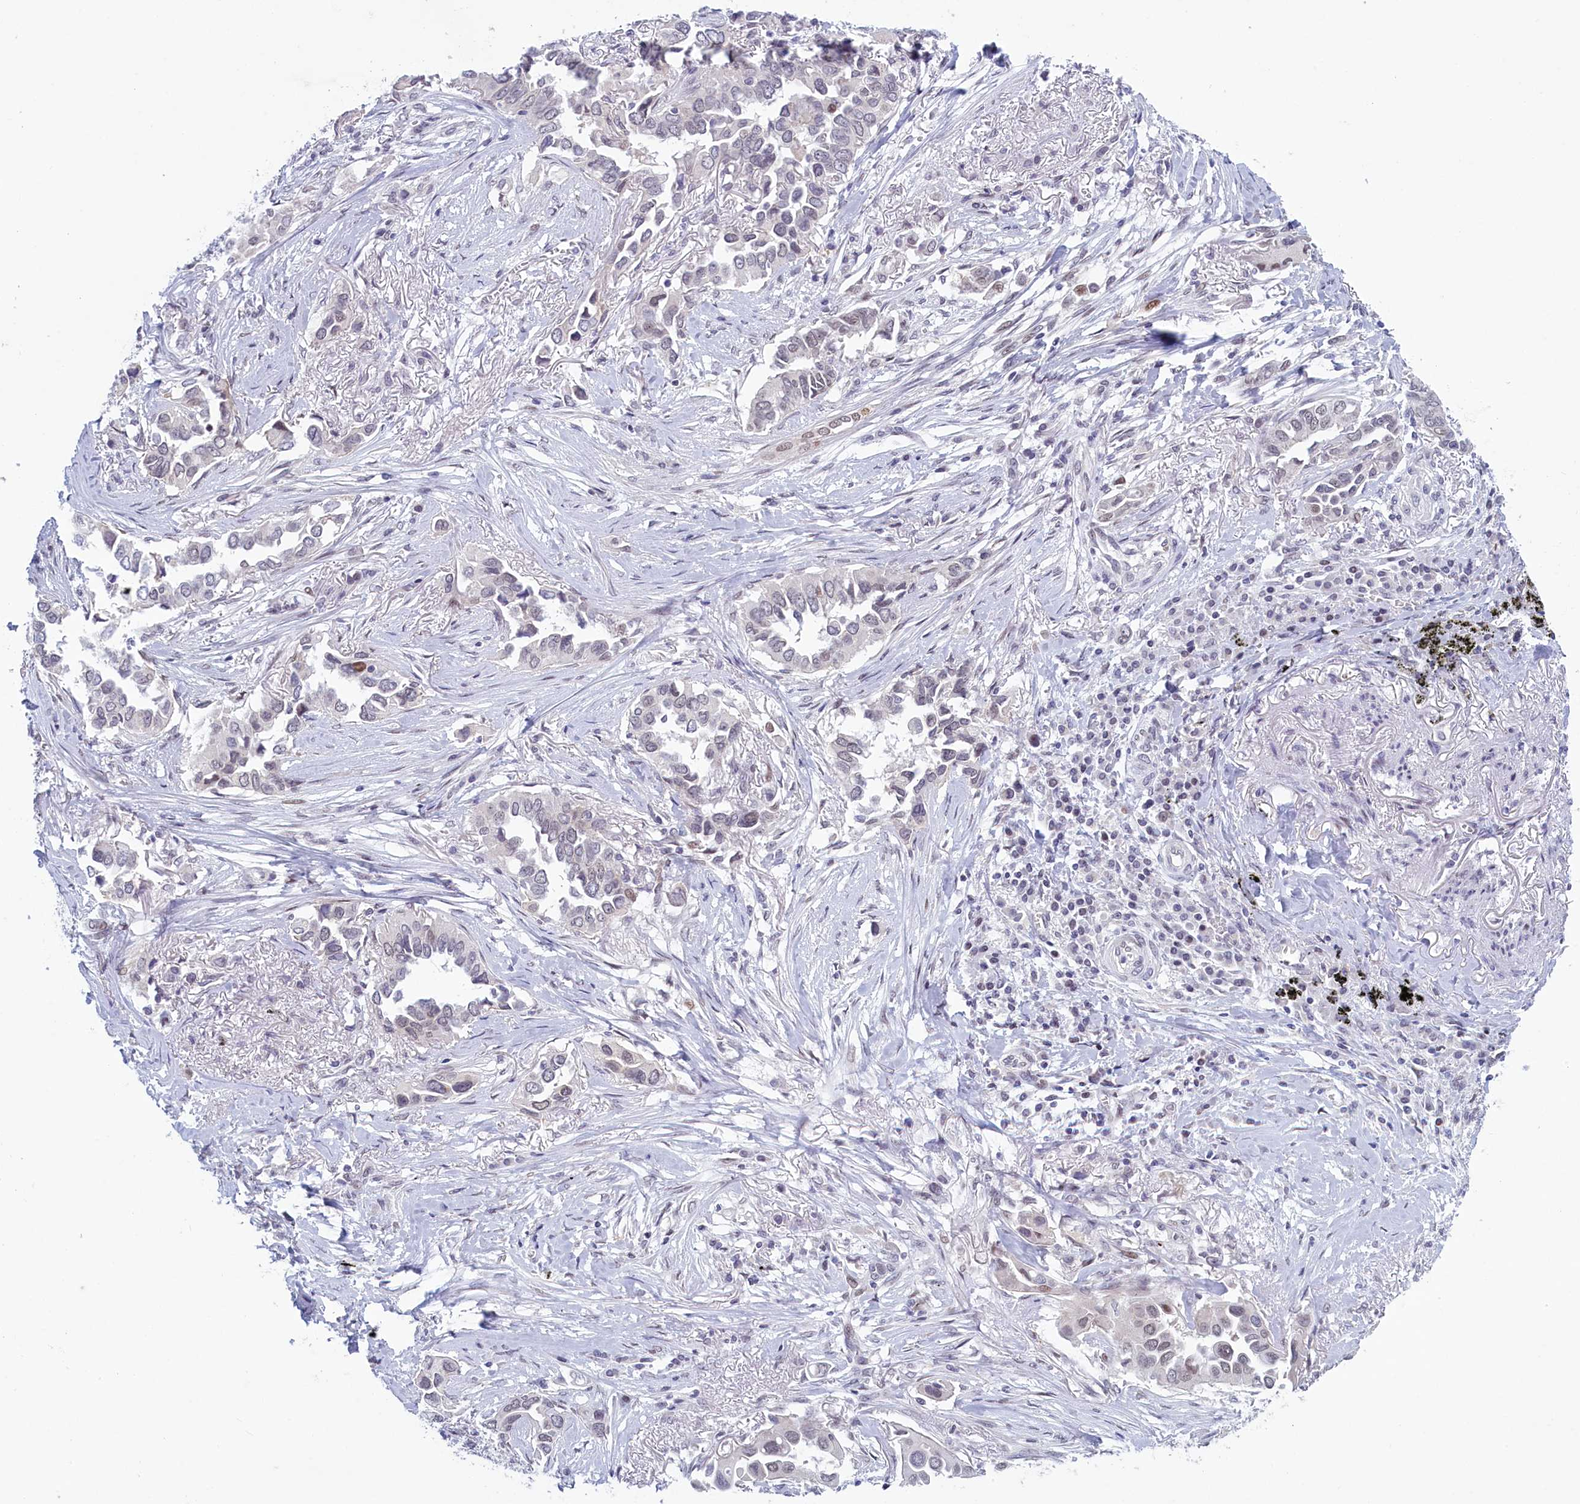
{"staining": {"intensity": "negative", "quantity": "none", "location": "none"}, "tissue": "lung cancer", "cell_type": "Tumor cells", "image_type": "cancer", "snomed": [{"axis": "morphology", "description": "Adenocarcinoma, NOS"}, {"axis": "topography", "description": "Lung"}], "caption": "Lung cancer was stained to show a protein in brown. There is no significant expression in tumor cells.", "gene": "ATF7IP2", "patient": {"sex": "female", "age": 76}}